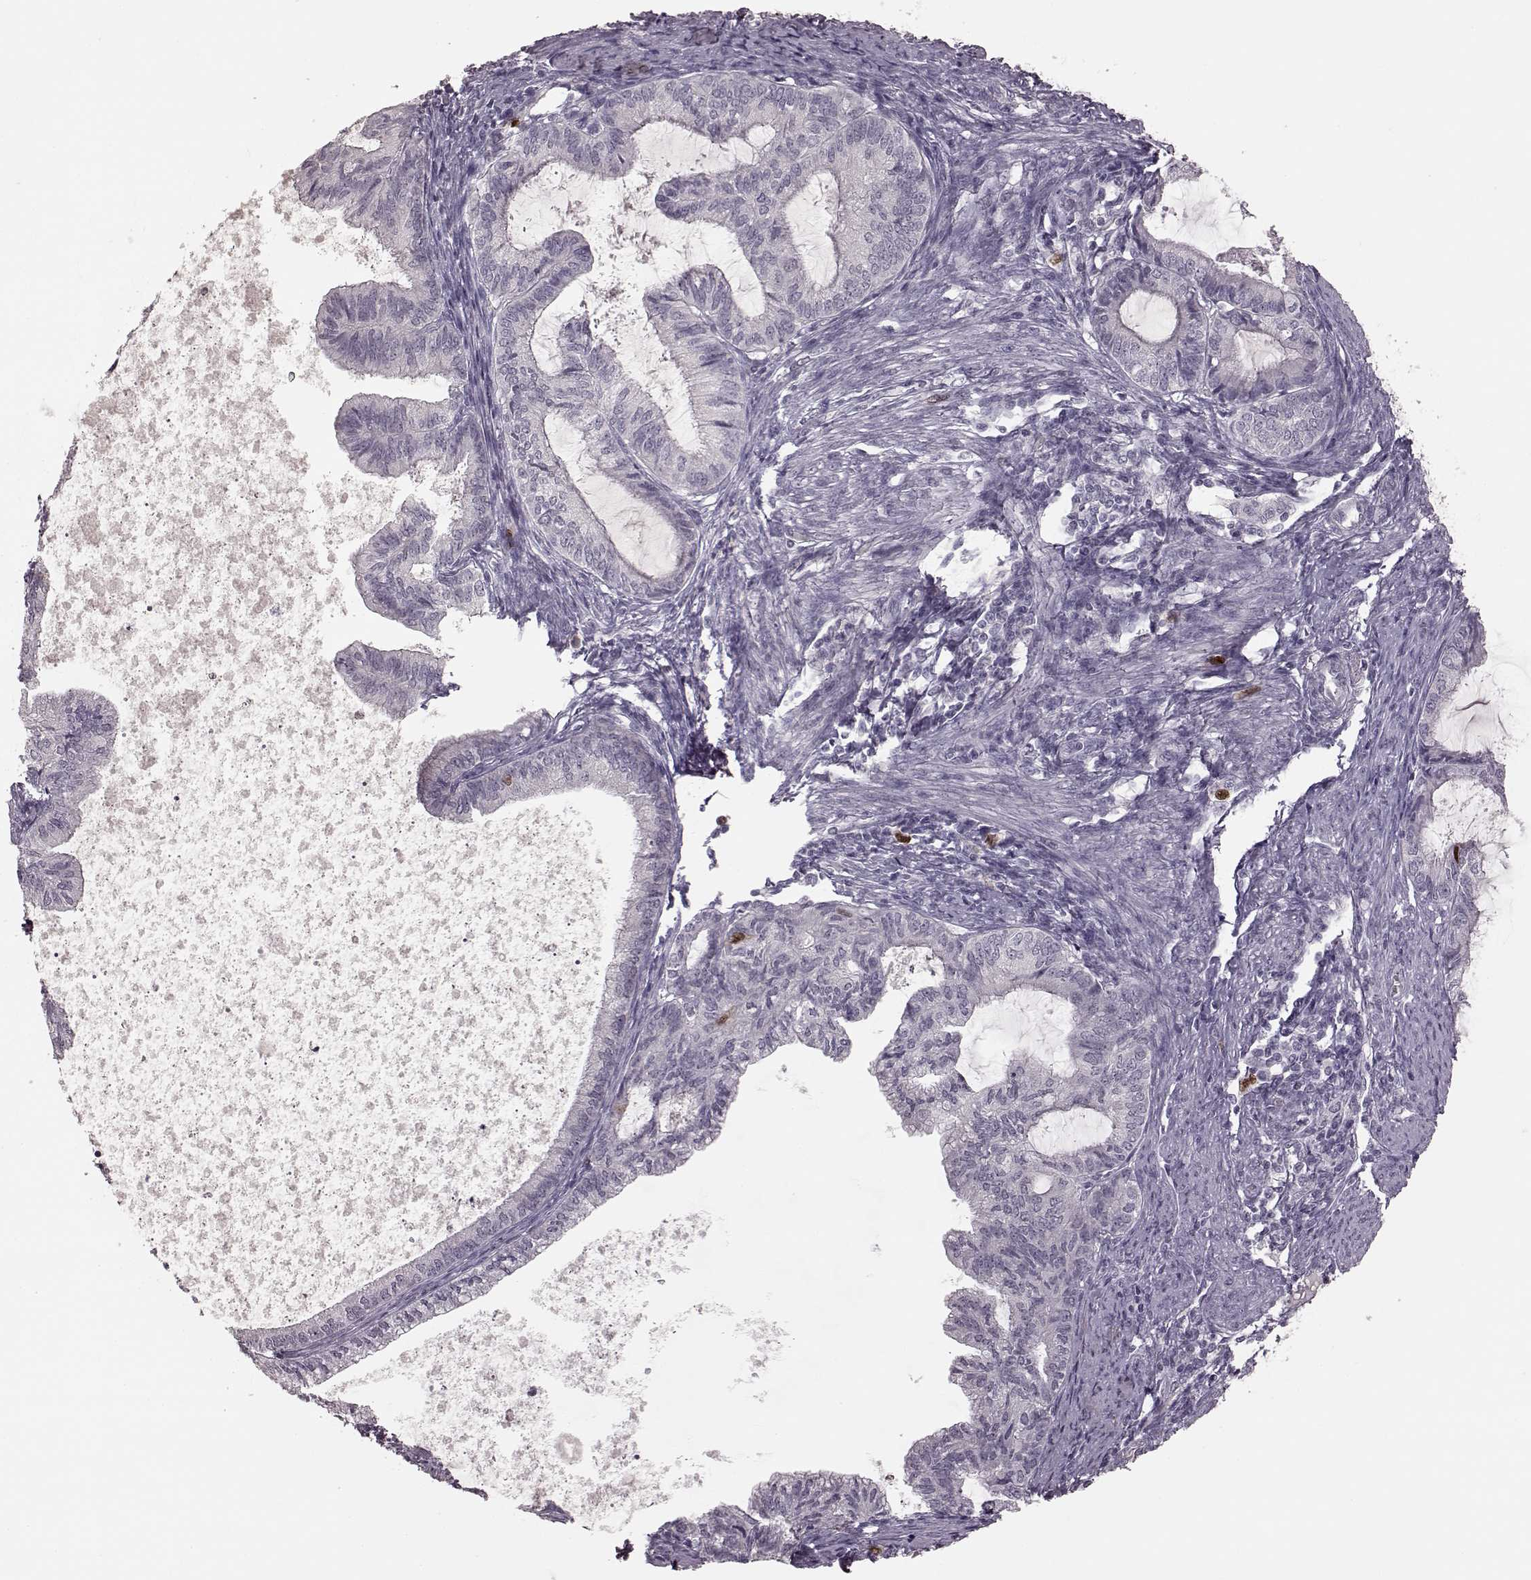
{"staining": {"intensity": "negative", "quantity": "none", "location": "none"}, "tissue": "endometrial cancer", "cell_type": "Tumor cells", "image_type": "cancer", "snomed": [{"axis": "morphology", "description": "Adenocarcinoma, NOS"}, {"axis": "topography", "description": "Endometrium"}], "caption": "Protein analysis of endometrial adenocarcinoma demonstrates no significant staining in tumor cells. (Immunohistochemistry (ihc), brightfield microscopy, high magnification).", "gene": "CCNA2", "patient": {"sex": "female", "age": 86}}